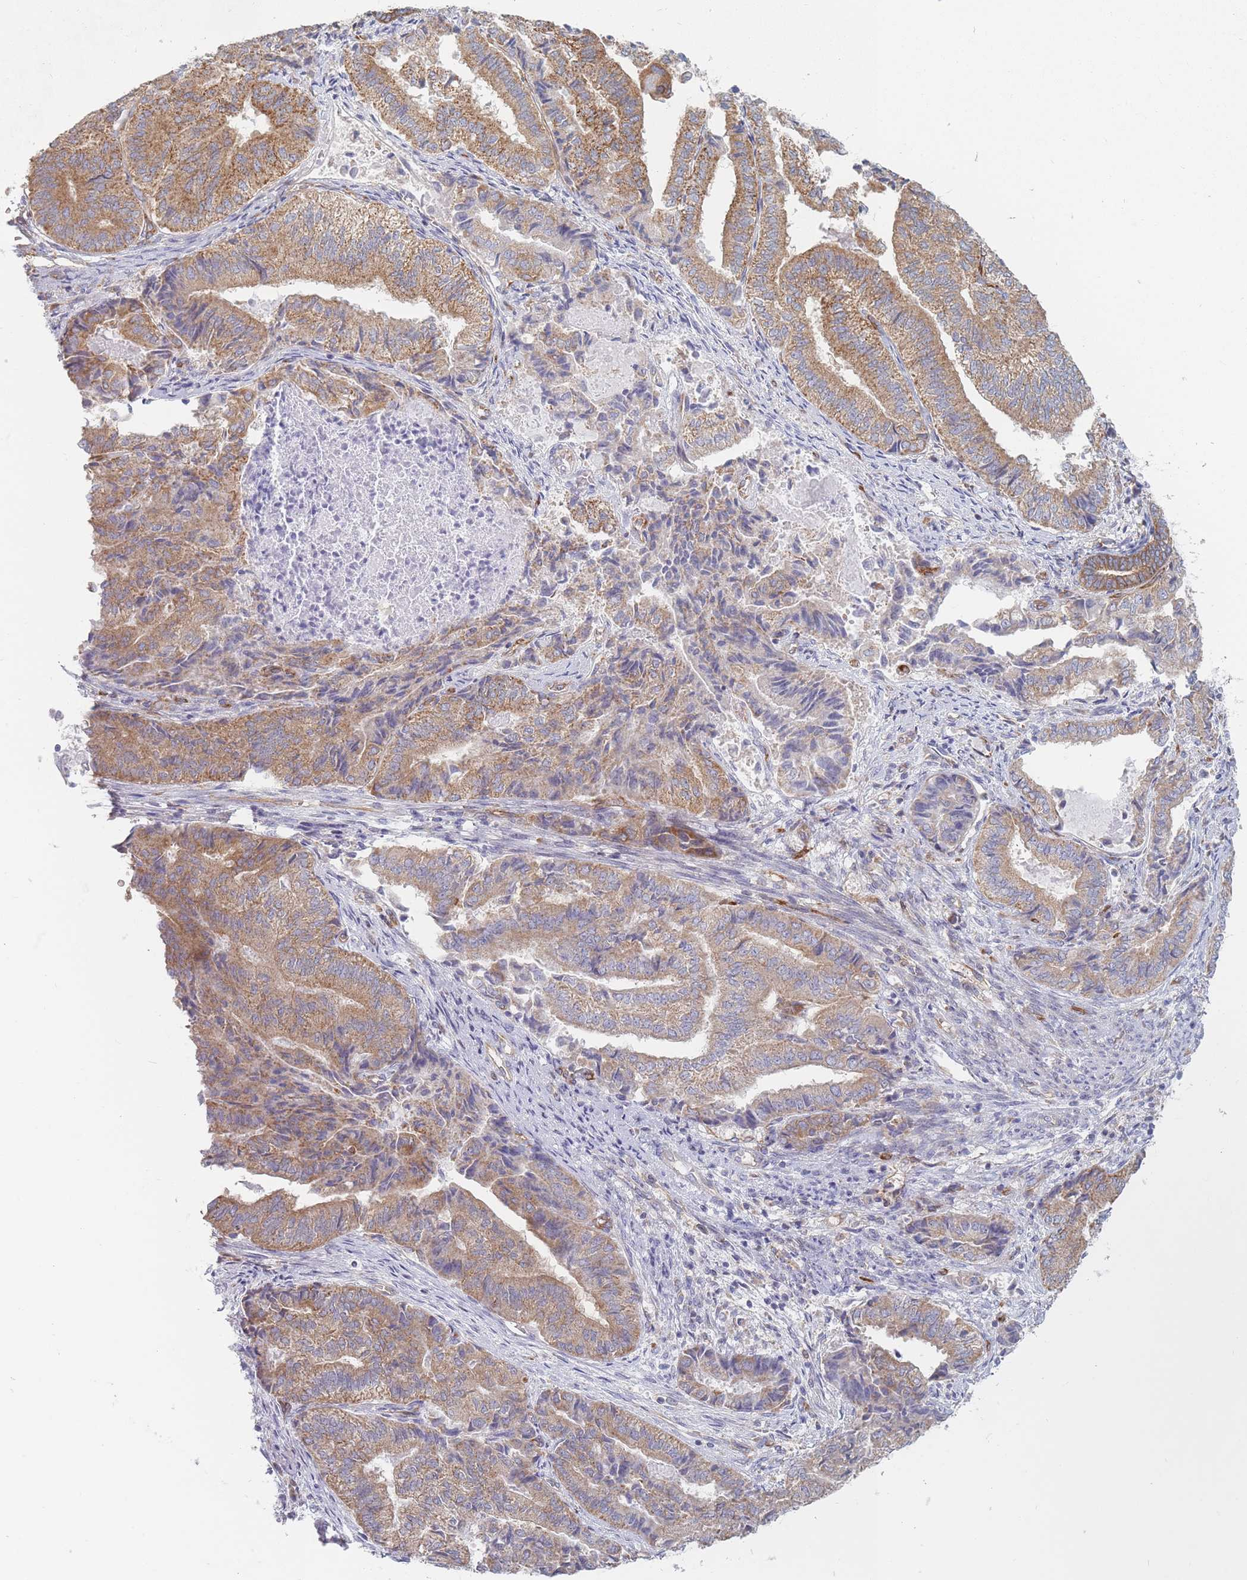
{"staining": {"intensity": "moderate", "quantity": ">75%", "location": "cytoplasmic/membranous"}, "tissue": "endometrial cancer", "cell_type": "Tumor cells", "image_type": "cancer", "snomed": [{"axis": "morphology", "description": "Adenocarcinoma, NOS"}, {"axis": "topography", "description": "Endometrium"}], "caption": "A histopathology image of human endometrial adenocarcinoma stained for a protein reveals moderate cytoplasmic/membranous brown staining in tumor cells.", "gene": "MAP1S", "patient": {"sex": "female", "age": 80}}